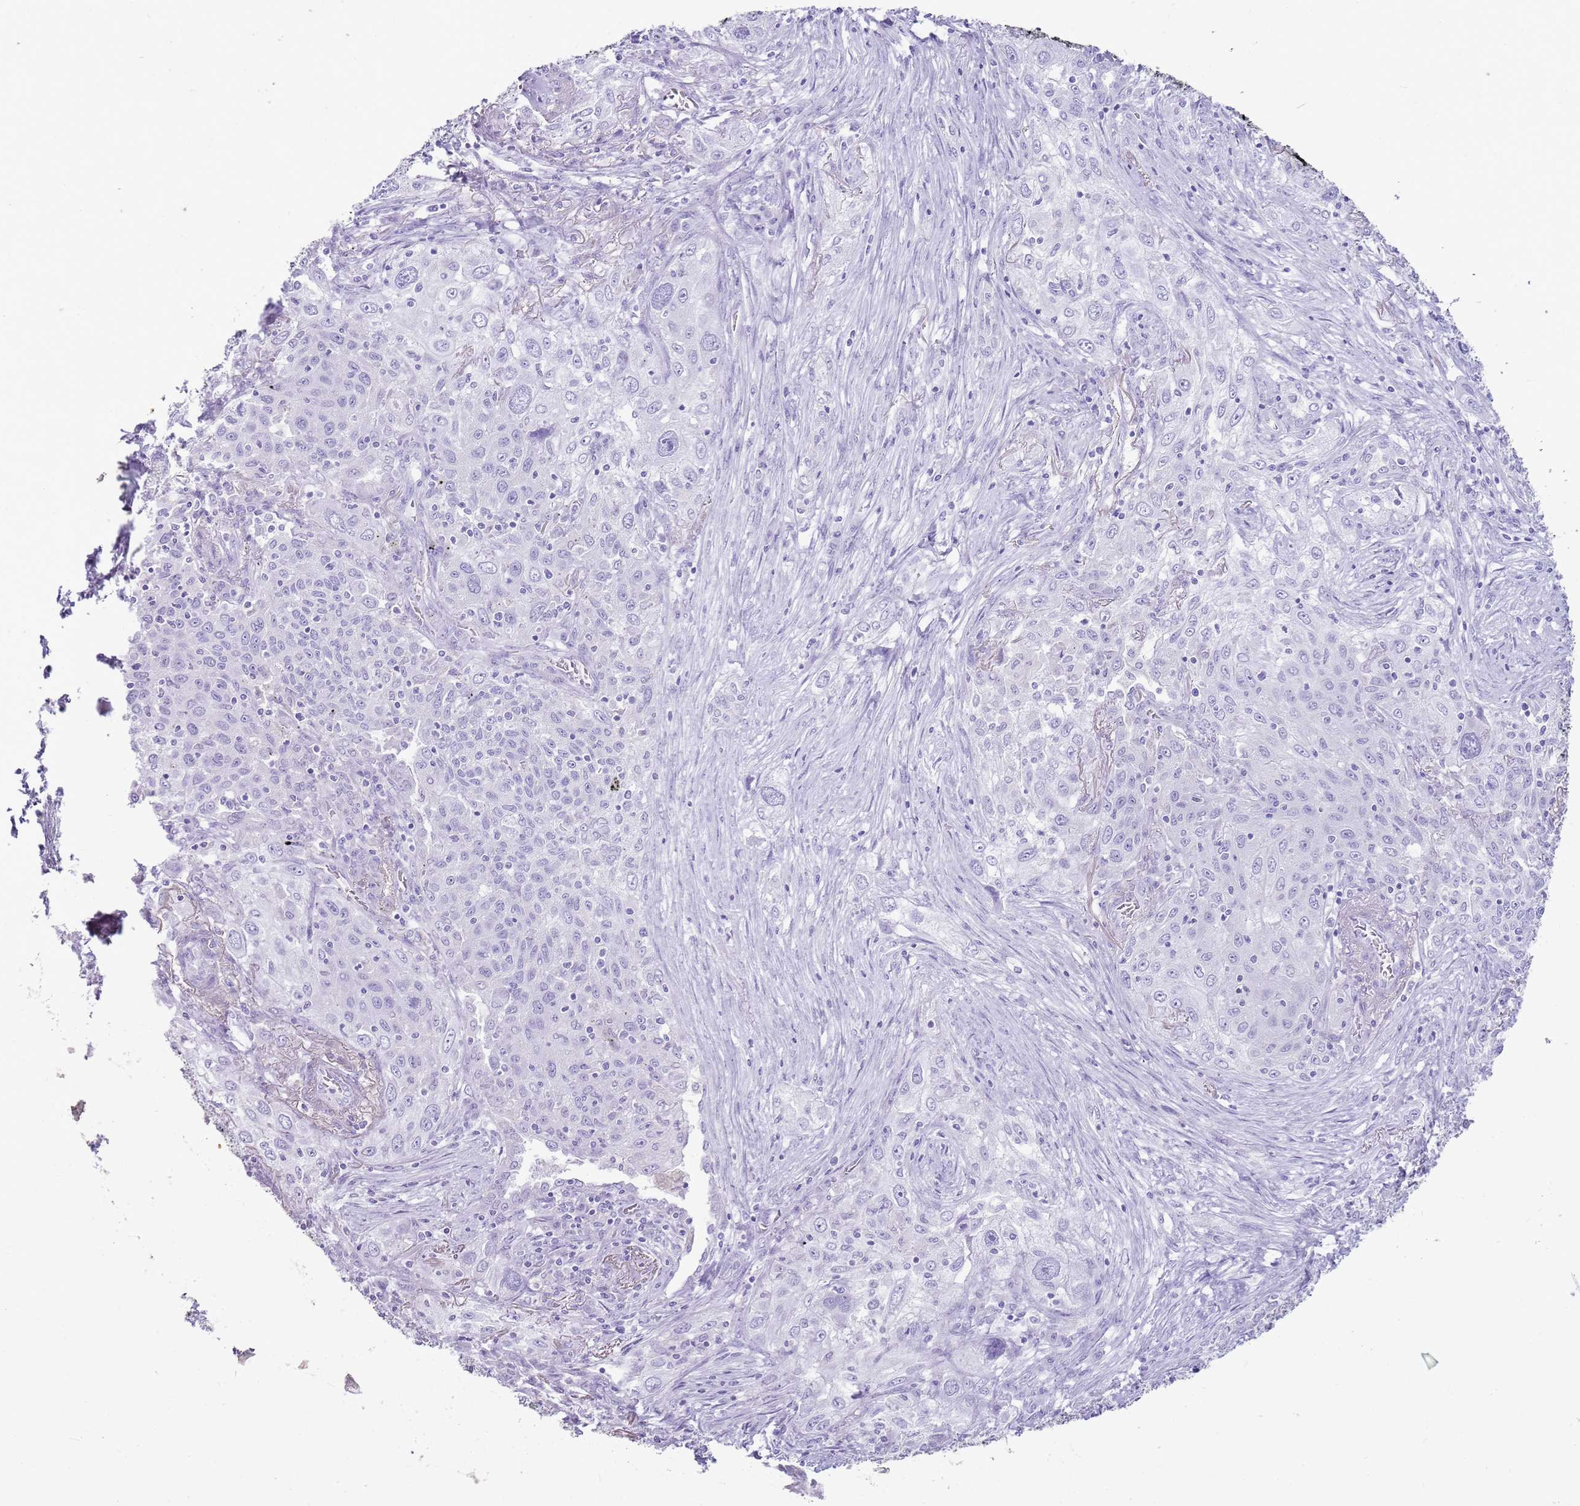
{"staining": {"intensity": "negative", "quantity": "none", "location": "none"}, "tissue": "lung cancer", "cell_type": "Tumor cells", "image_type": "cancer", "snomed": [{"axis": "morphology", "description": "Squamous cell carcinoma, NOS"}, {"axis": "topography", "description": "Lung"}], "caption": "This micrograph is of lung cancer (squamous cell carcinoma) stained with immunohistochemistry (IHC) to label a protein in brown with the nuclei are counter-stained blue. There is no positivity in tumor cells. (Immunohistochemistry, brightfield microscopy, high magnification).", "gene": "NBPF3", "patient": {"sex": "female", "age": 69}}